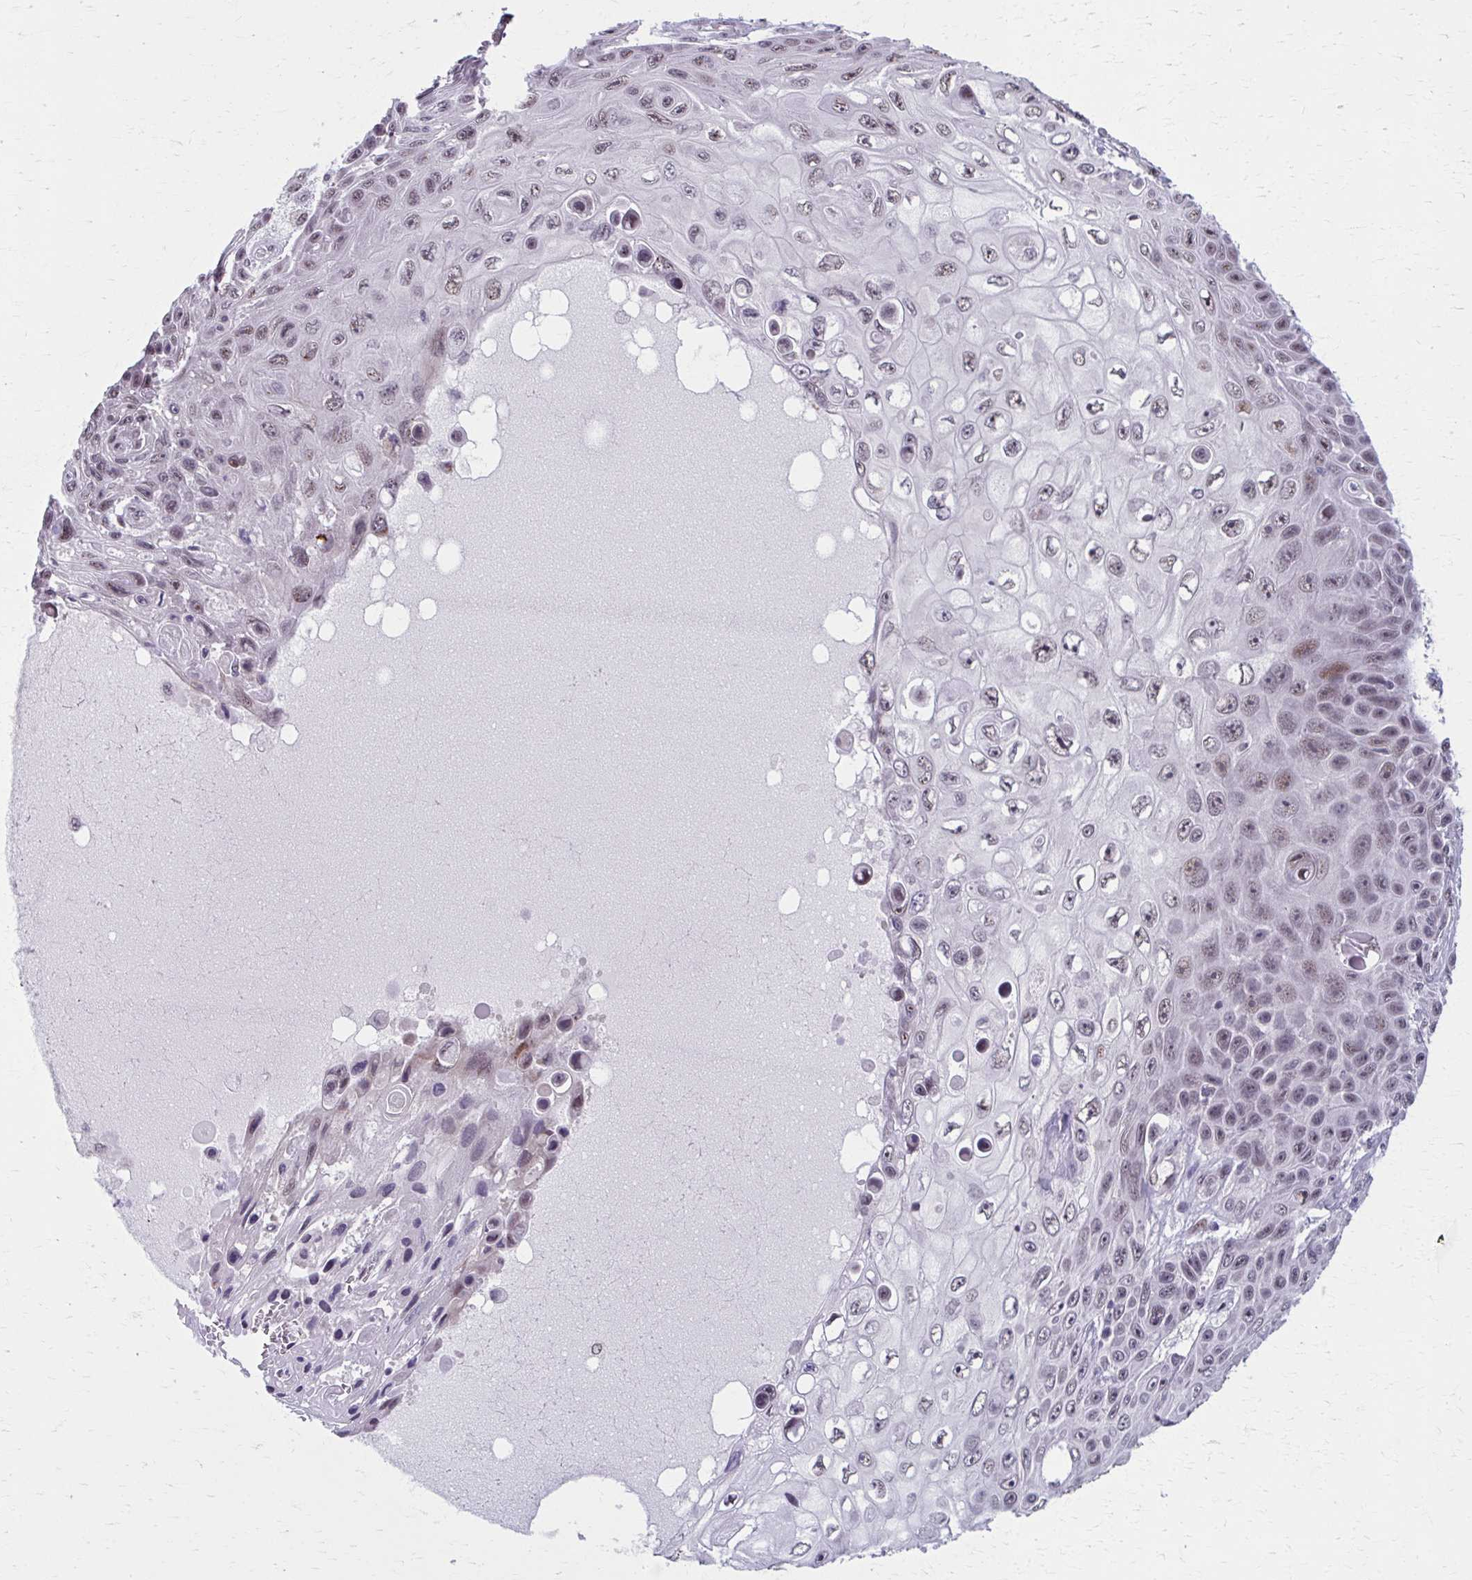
{"staining": {"intensity": "weak", "quantity": "25%-75%", "location": "nuclear"}, "tissue": "skin cancer", "cell_type": "Tumor cells", "image_type": "cancer", "snomed": [{"axis": "morphology", "description": "Squamous cell carcinoma, NOS"}, {"axis": "topography", "description": "Skin"}], "caption": "Protein staining by immunohistochemistry (IHC) displays weak nuclear positivity in approximately 25%-75% of tumor cells in skin cancer (squamous cell carcinoma). (DAB (3,3'-diaminobenzidine) IHC, brown staining for protein, blue staining for nuclei).", "gene": "SETBP1", "patient": {"sex": "male", "age": 82}}